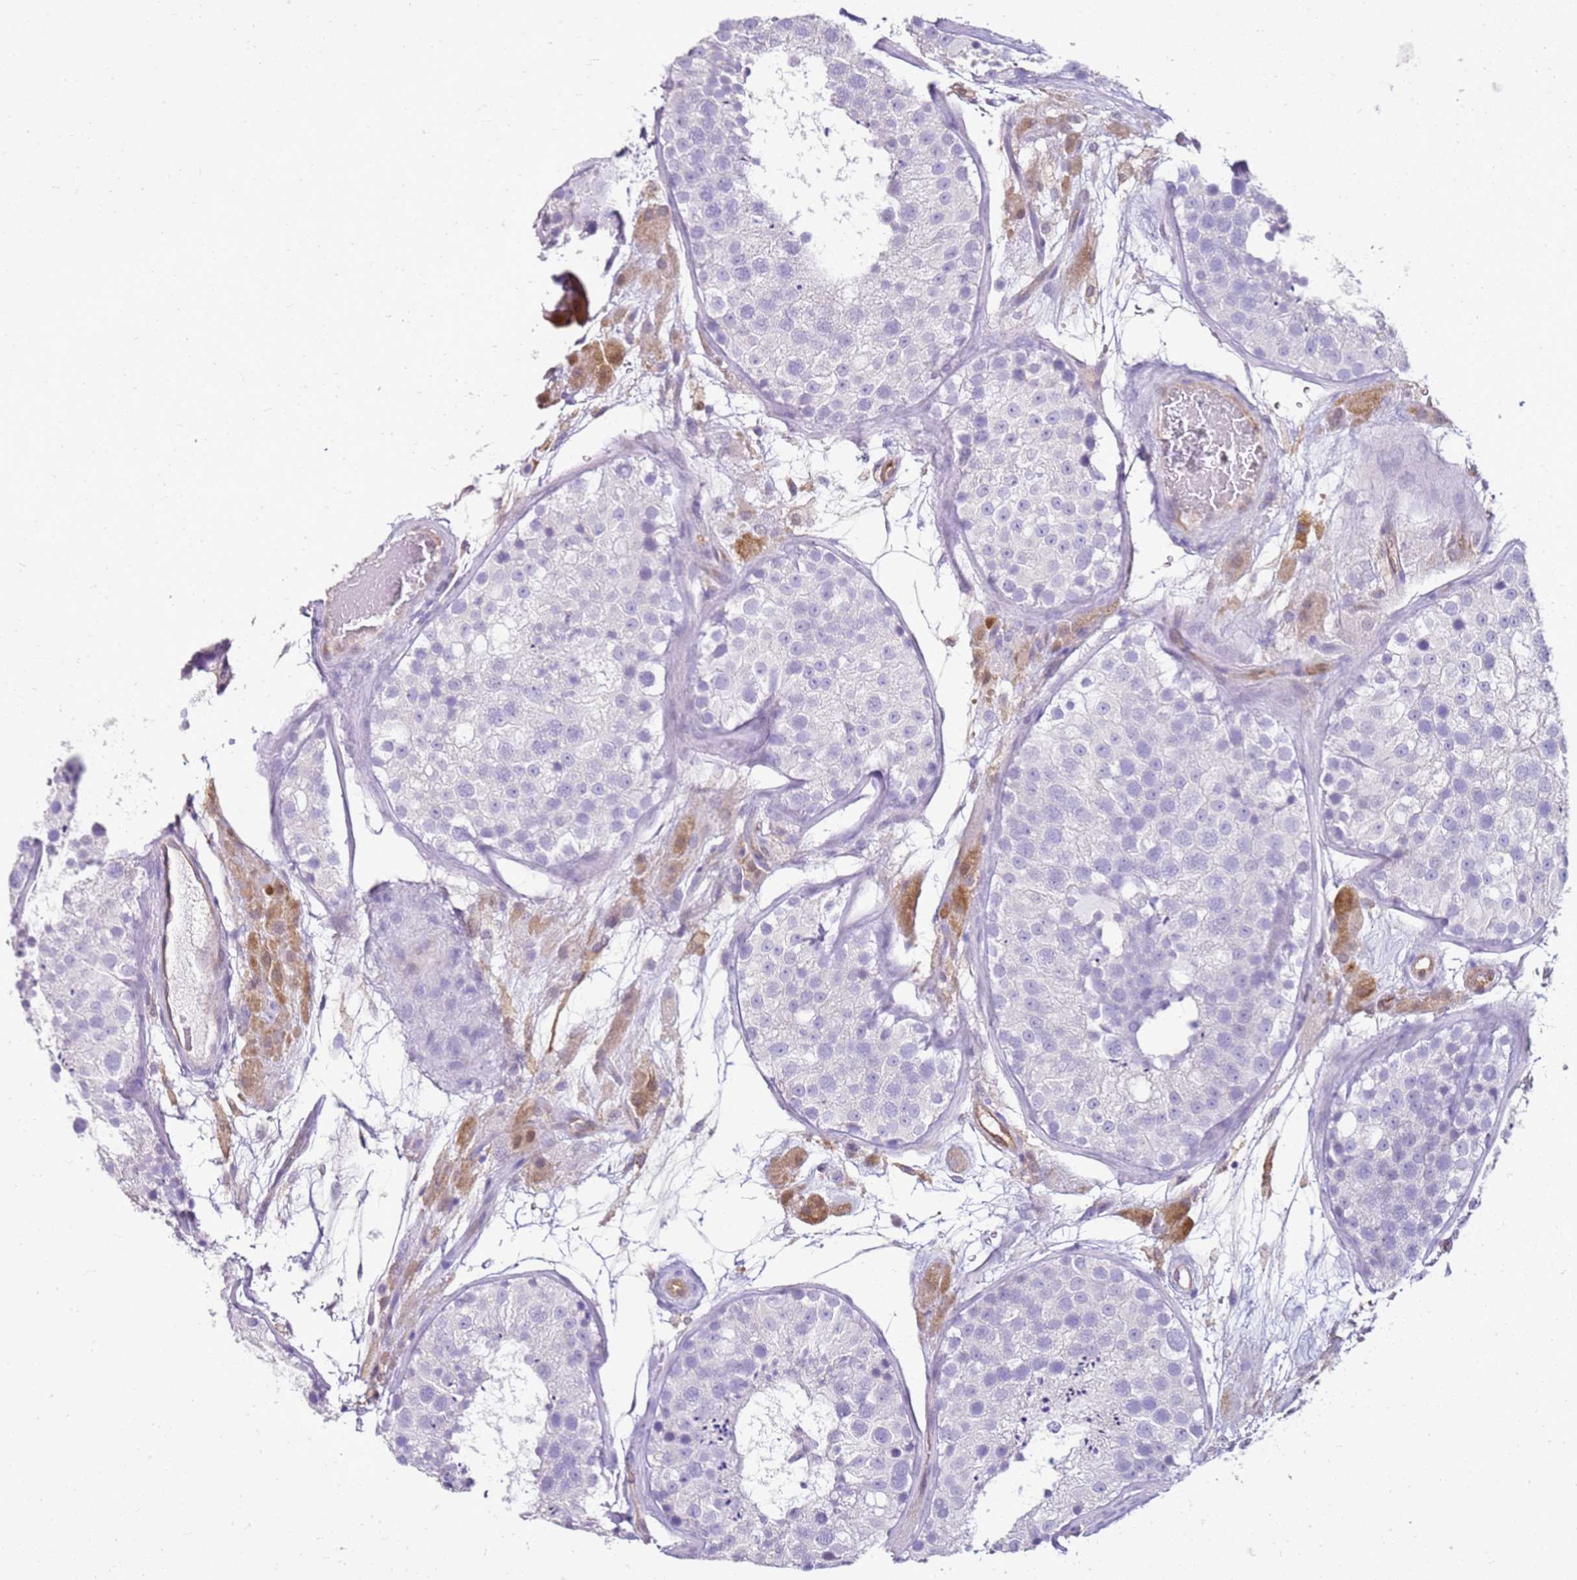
{"staining": {"intensity": "negative", "quantity": "none", "location": "none"}, "tissue": "testis", "cell_type": "Cells in seminiferous ducts", "image_type": "normal", "snomed": [{"axis": "morphology", "description": "Normal tissue, NOS"}, {"axis": "topography", "description": "Testis"}], "caption": "Immunohistochemistry (IHC) histopathology image of normal testis: human testis stained with DAB reveals no significant protein staining in cells in seminiferous ducts. (Immunohistochemistry (IHC), brightfield microscopy, high magnification).", "gene": "SULT1E1", "patient": {"sex": "male", "age": 26}}